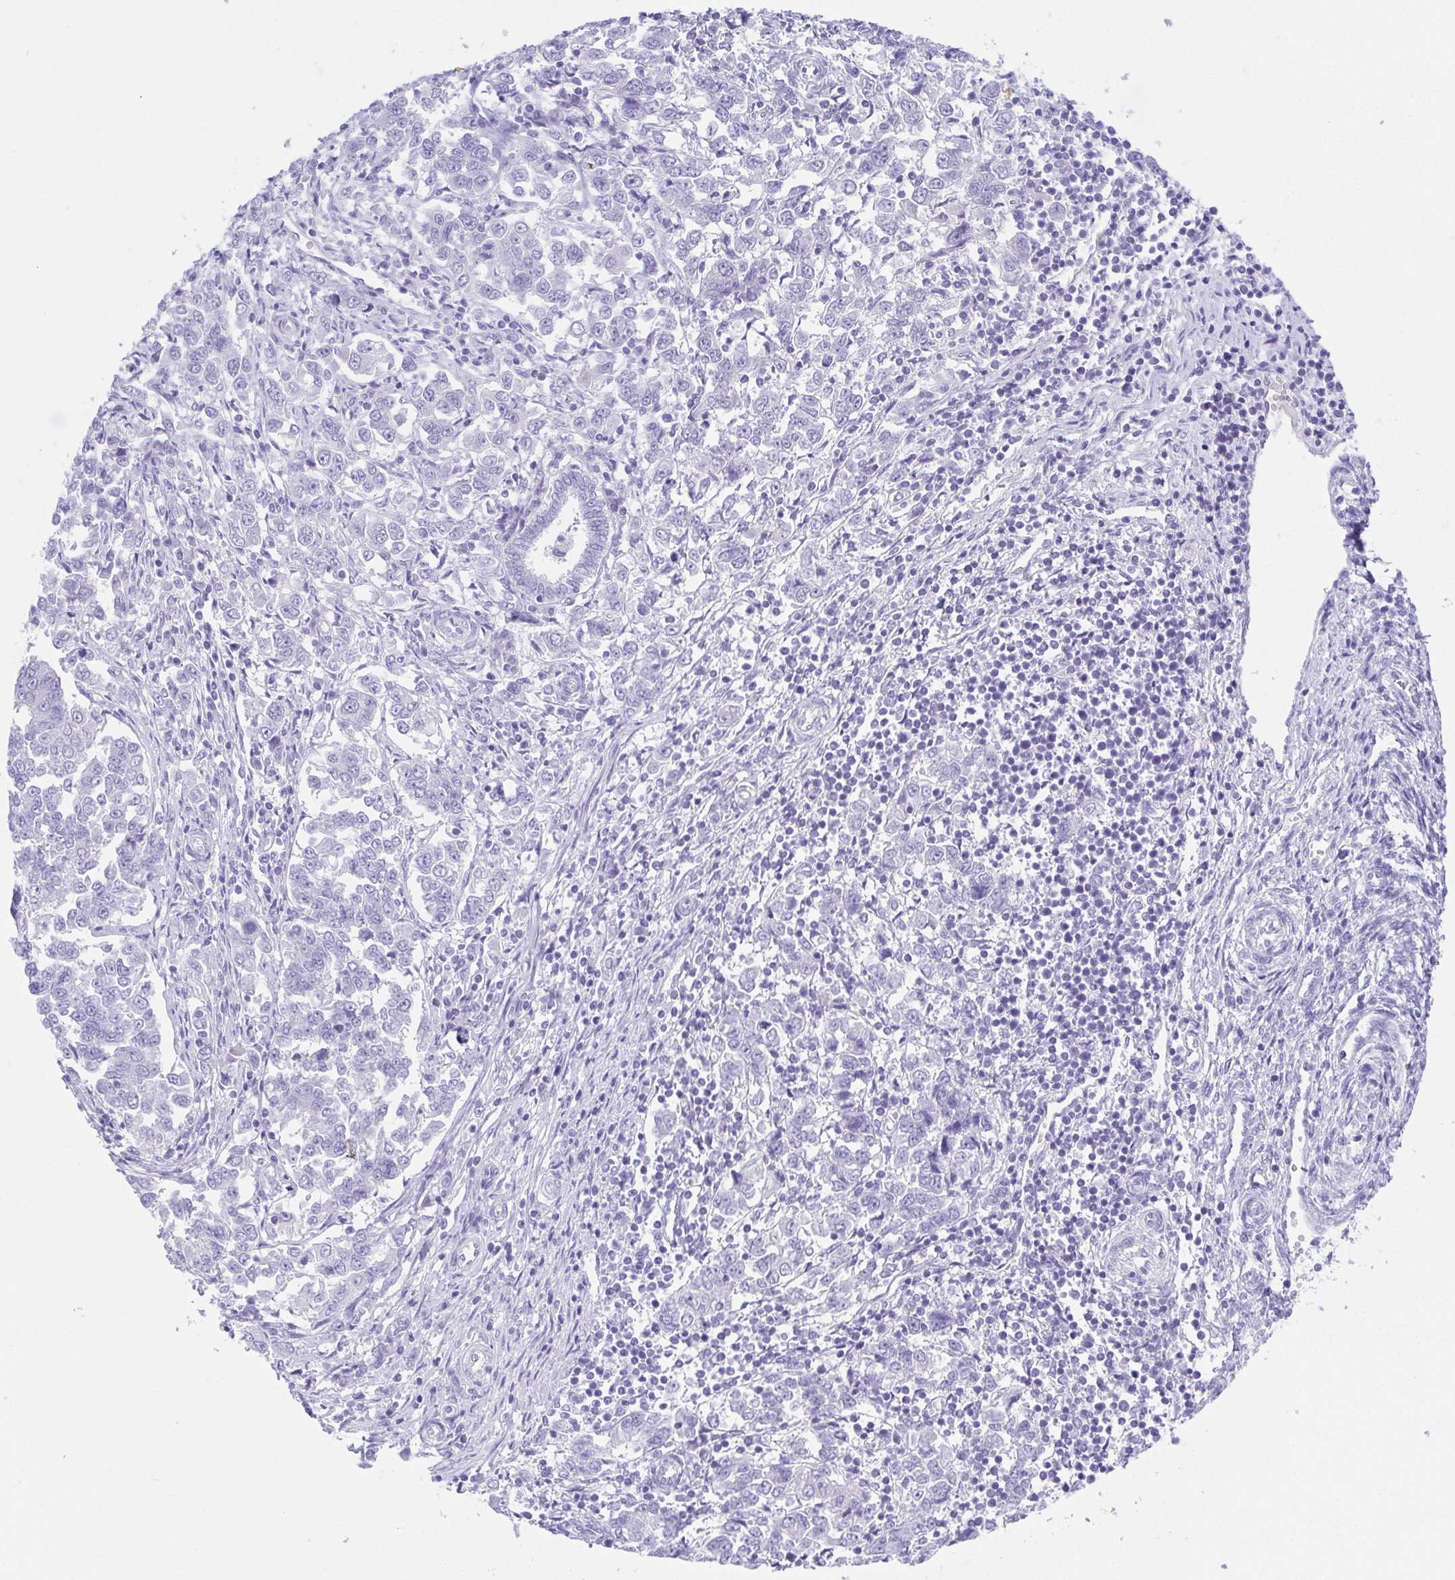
{"staining": {"intensity": "negative", "quantity": "none", "location": "none"}, "tissue": "endometrial cancer", "cell_type": "Tumor cells", "image_type": "cancer", "snomed": [{"axis": "morphology", "description": "Adenocarcinoma, NOS"}, {"axis": "topography", "description": "Endometrium"}], "caption": "Tumor cells are negative for protein expression in human endometrial adenocarcinoma.", "gene": "LUZP4", "patient": {"sex": "female", "age": 43}}